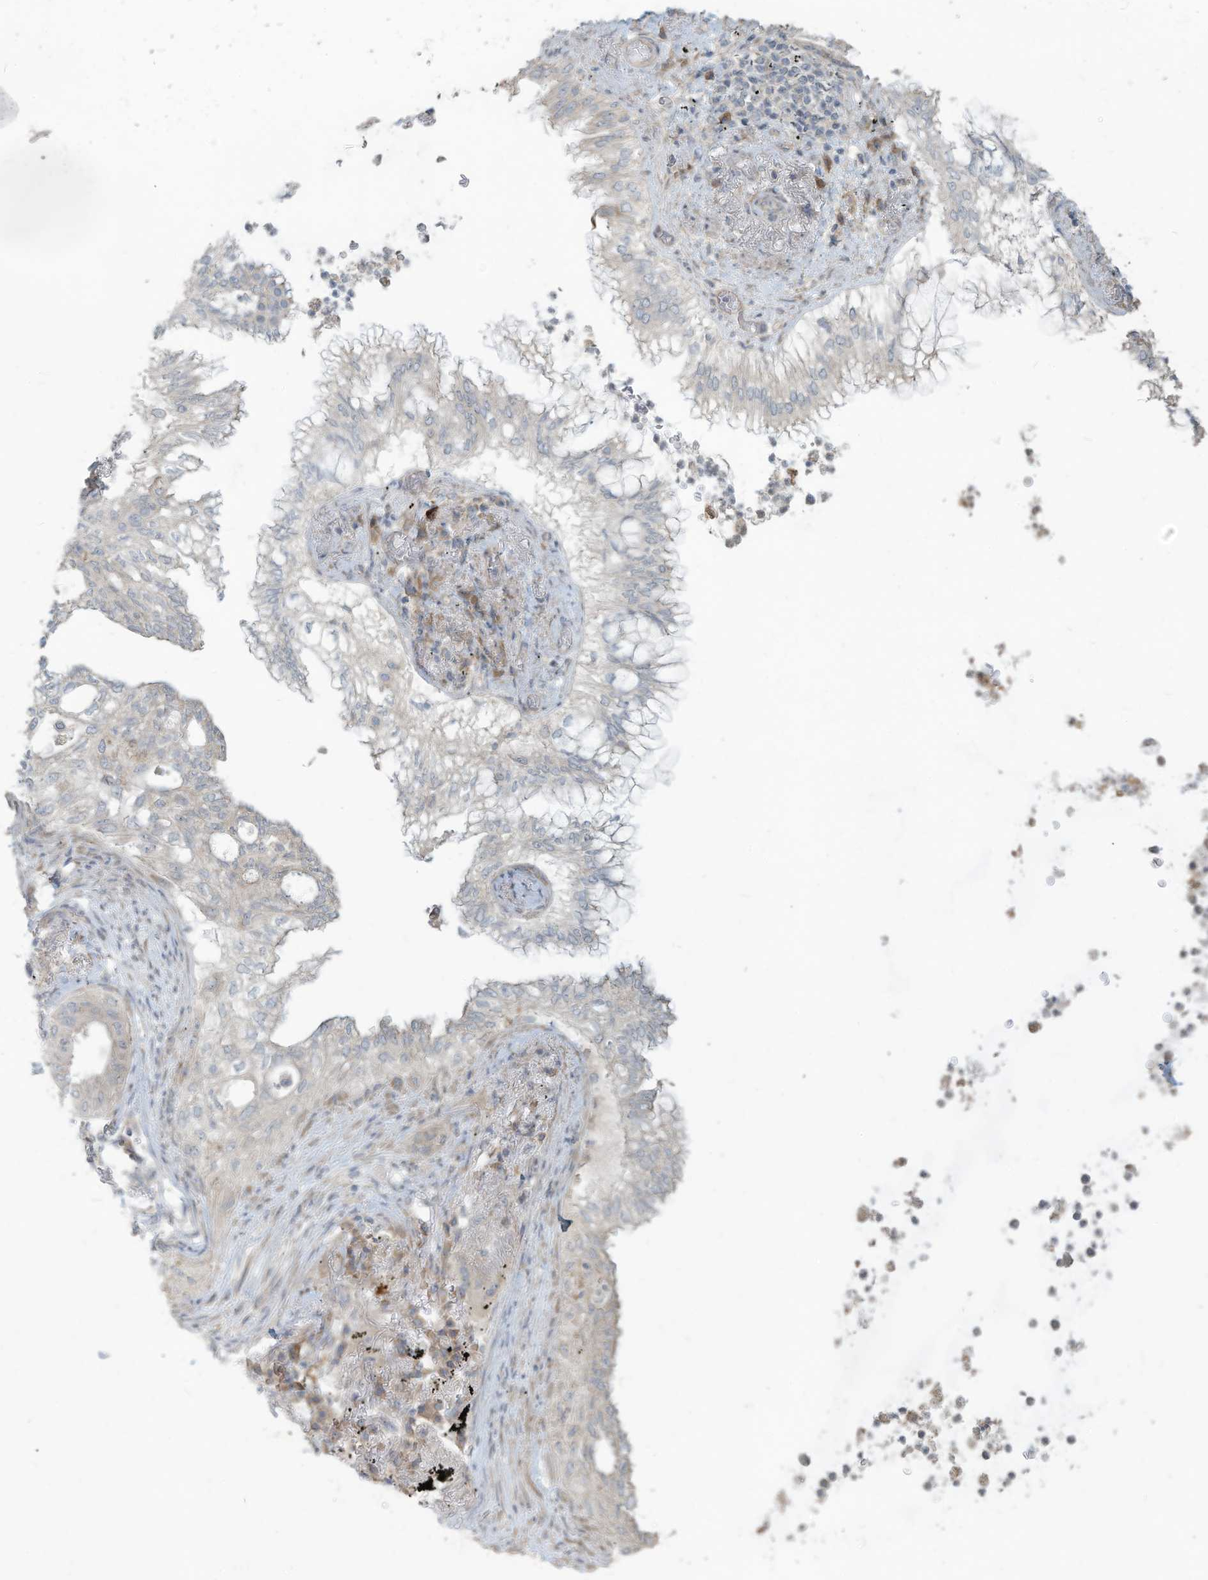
{"staining": {"intensity": "negative", "quantity": "none", "location": "none"}, "tissue": "lung cancer", "cell_type": "Tumor cells", "image_type": "cancer", "snomed": [{"axis": "morphology", "description": "Adenocarcinoma, NOS"}, {"axis": "topography", "description": "Lung"}], "caption": "Immunohistochemical staining of human lung adenocarcinoma demonstrates no significant expression in tumor cells.", "gene": "MAGIX", "patient": {"sex": "female", "age": 70}}